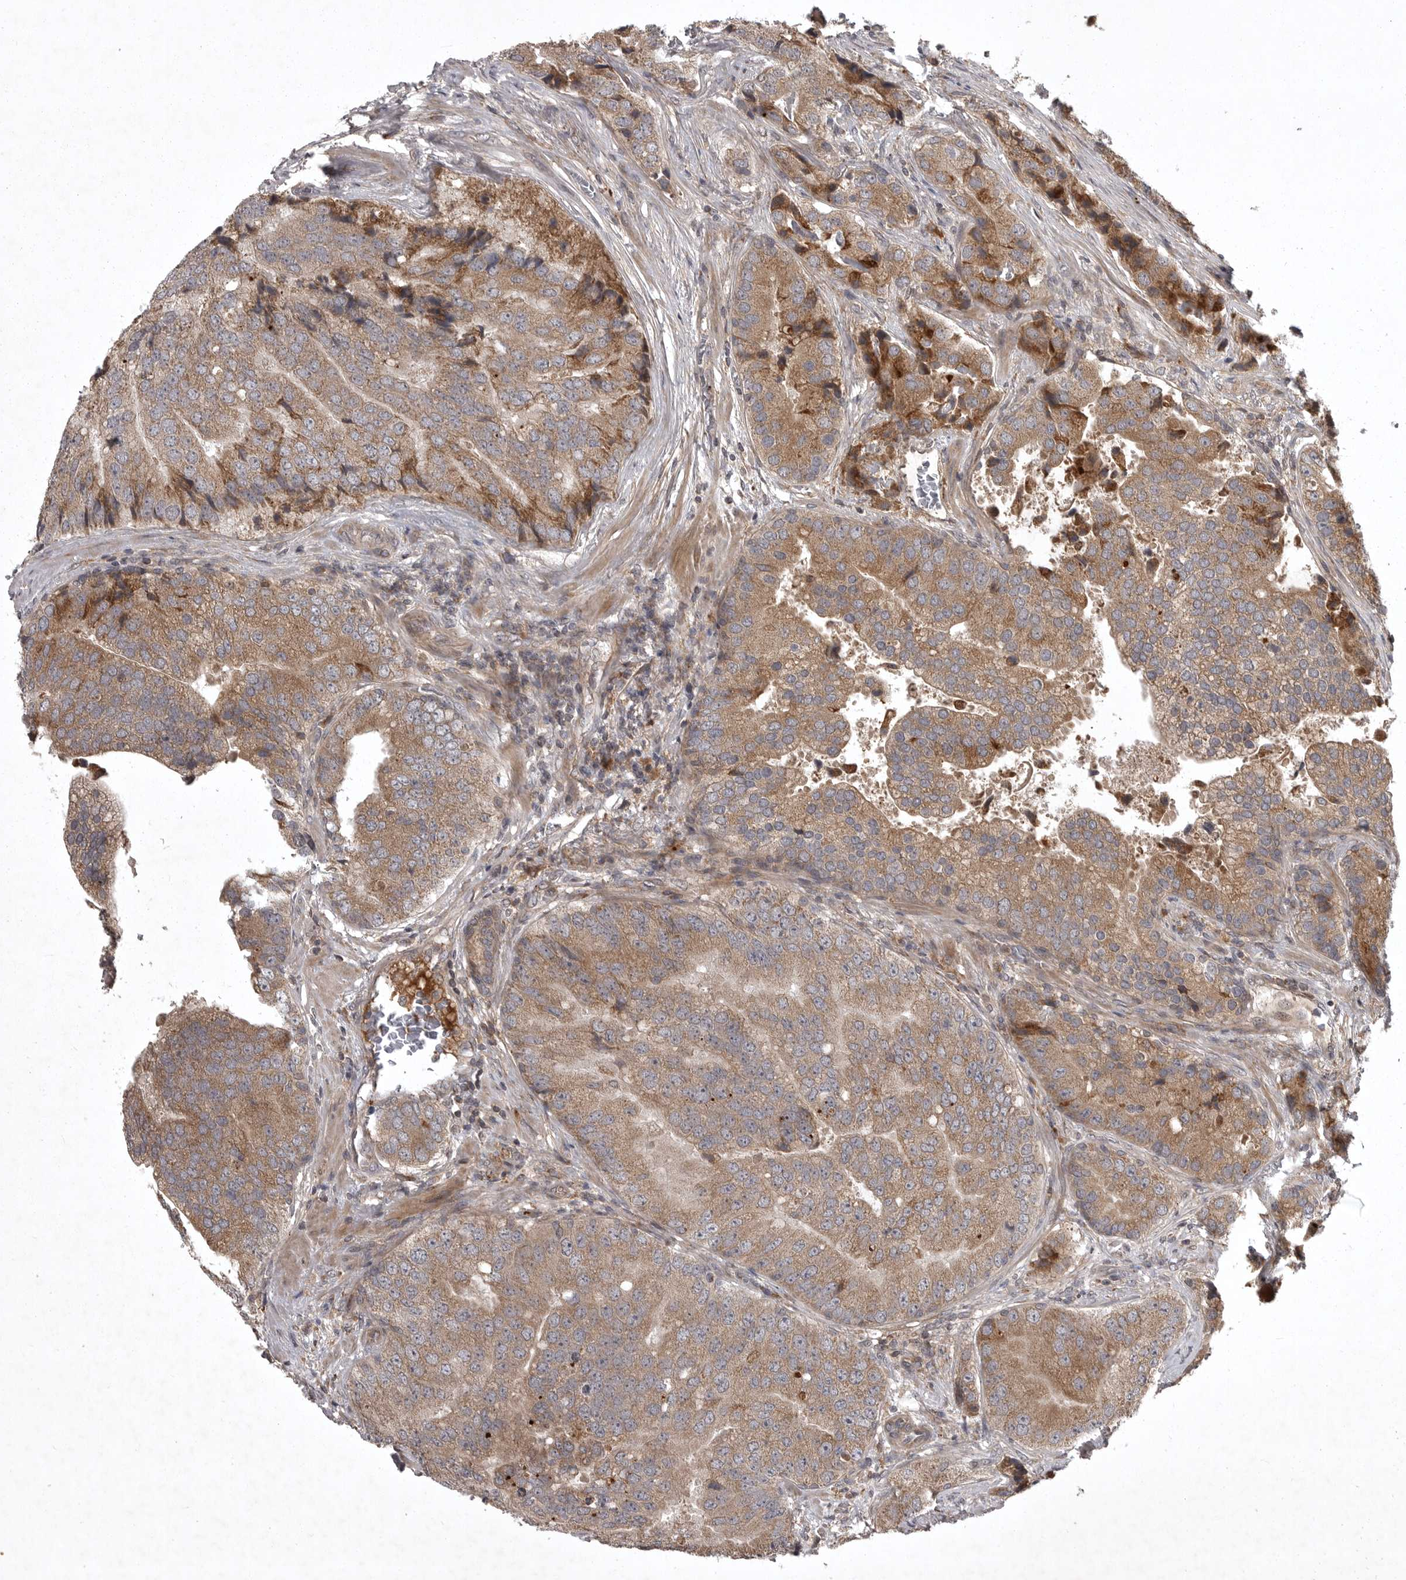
{"staining": {"intensity": "moderate", "quantity": ">75%", "location": "cytoplasmic/membranous"}, "tissue": "prostate cancer", "cell_type": "Tumor cells", "image_type": "cancer", "snomed": [{"axis": "morphology", "description": "Adenocarcinoma, High grade"}, {"axis": "topography", "description": "Prostate"}], "caption": "Adenocarcinoma (high-grade) (prostate) stained for a protein (brown) exhibits moderate cytoplasmic/membranous positive expression in about >75% of tumor cells.", "gene": "GPR31", "patient": {"sex": "male", "age": 70}}